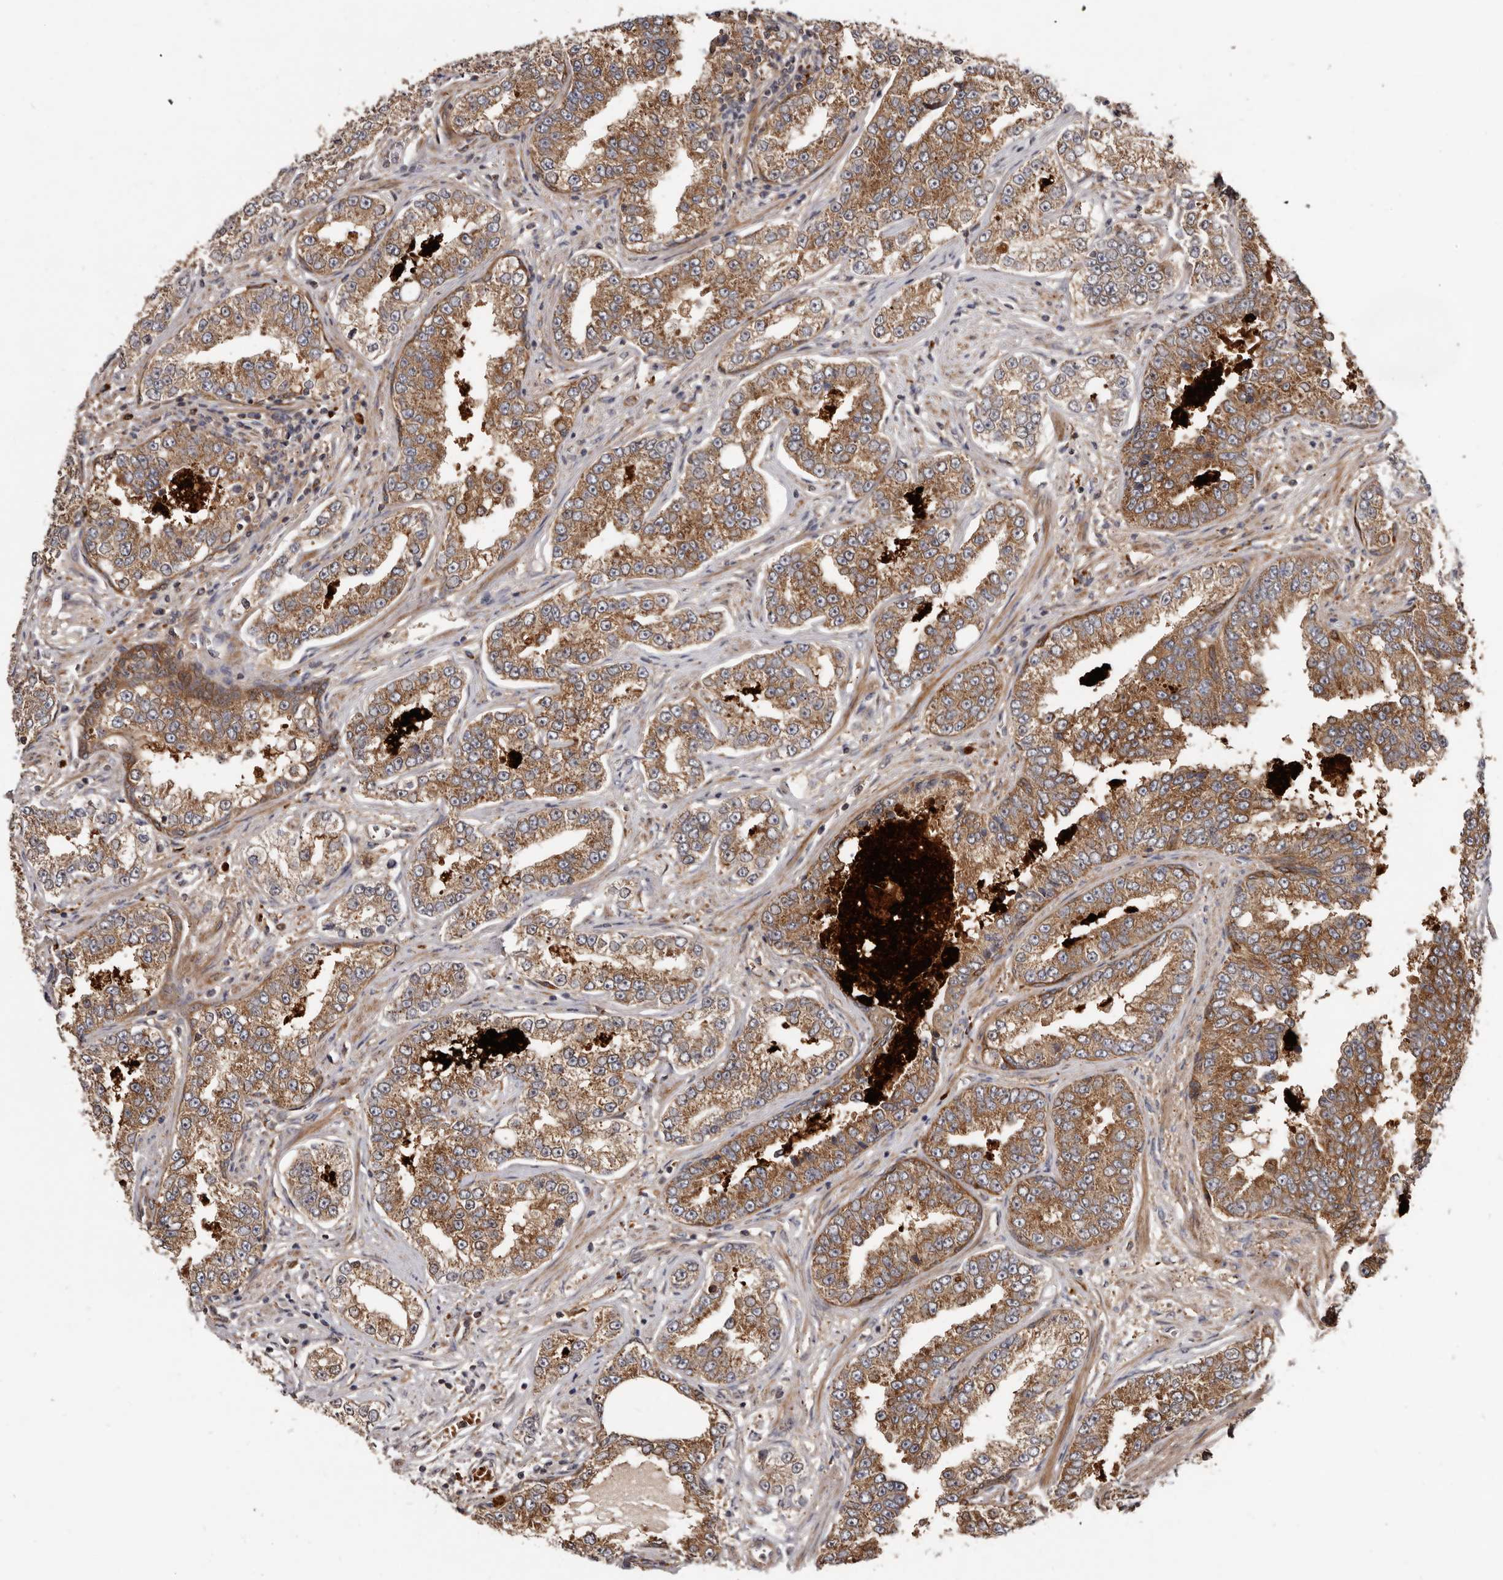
{"staining": {"intensity": "moderate", "quantity": ">75%", "location": "cytoplasmic/membranous"}, "tissue": "prostate cancer", "cell_type": "Tumor cells", "image_type": "cancer", "snomed": [{"axis": "morphology", "description": "Normal tissue, NOS"}, {"axis": "morphology", "description": "Adenocarcinoma, High grade"}, {"axis": "topography", "description": "Prostate"}], "caption": "Immunohistochemistry of human prostate cancer displays medium levels of moderate cytoplasmic/membranous staining in approximately >75% of tumor cells.", "gene": "GOT1L1", "patient": {"sex": "male", "age": 83}}